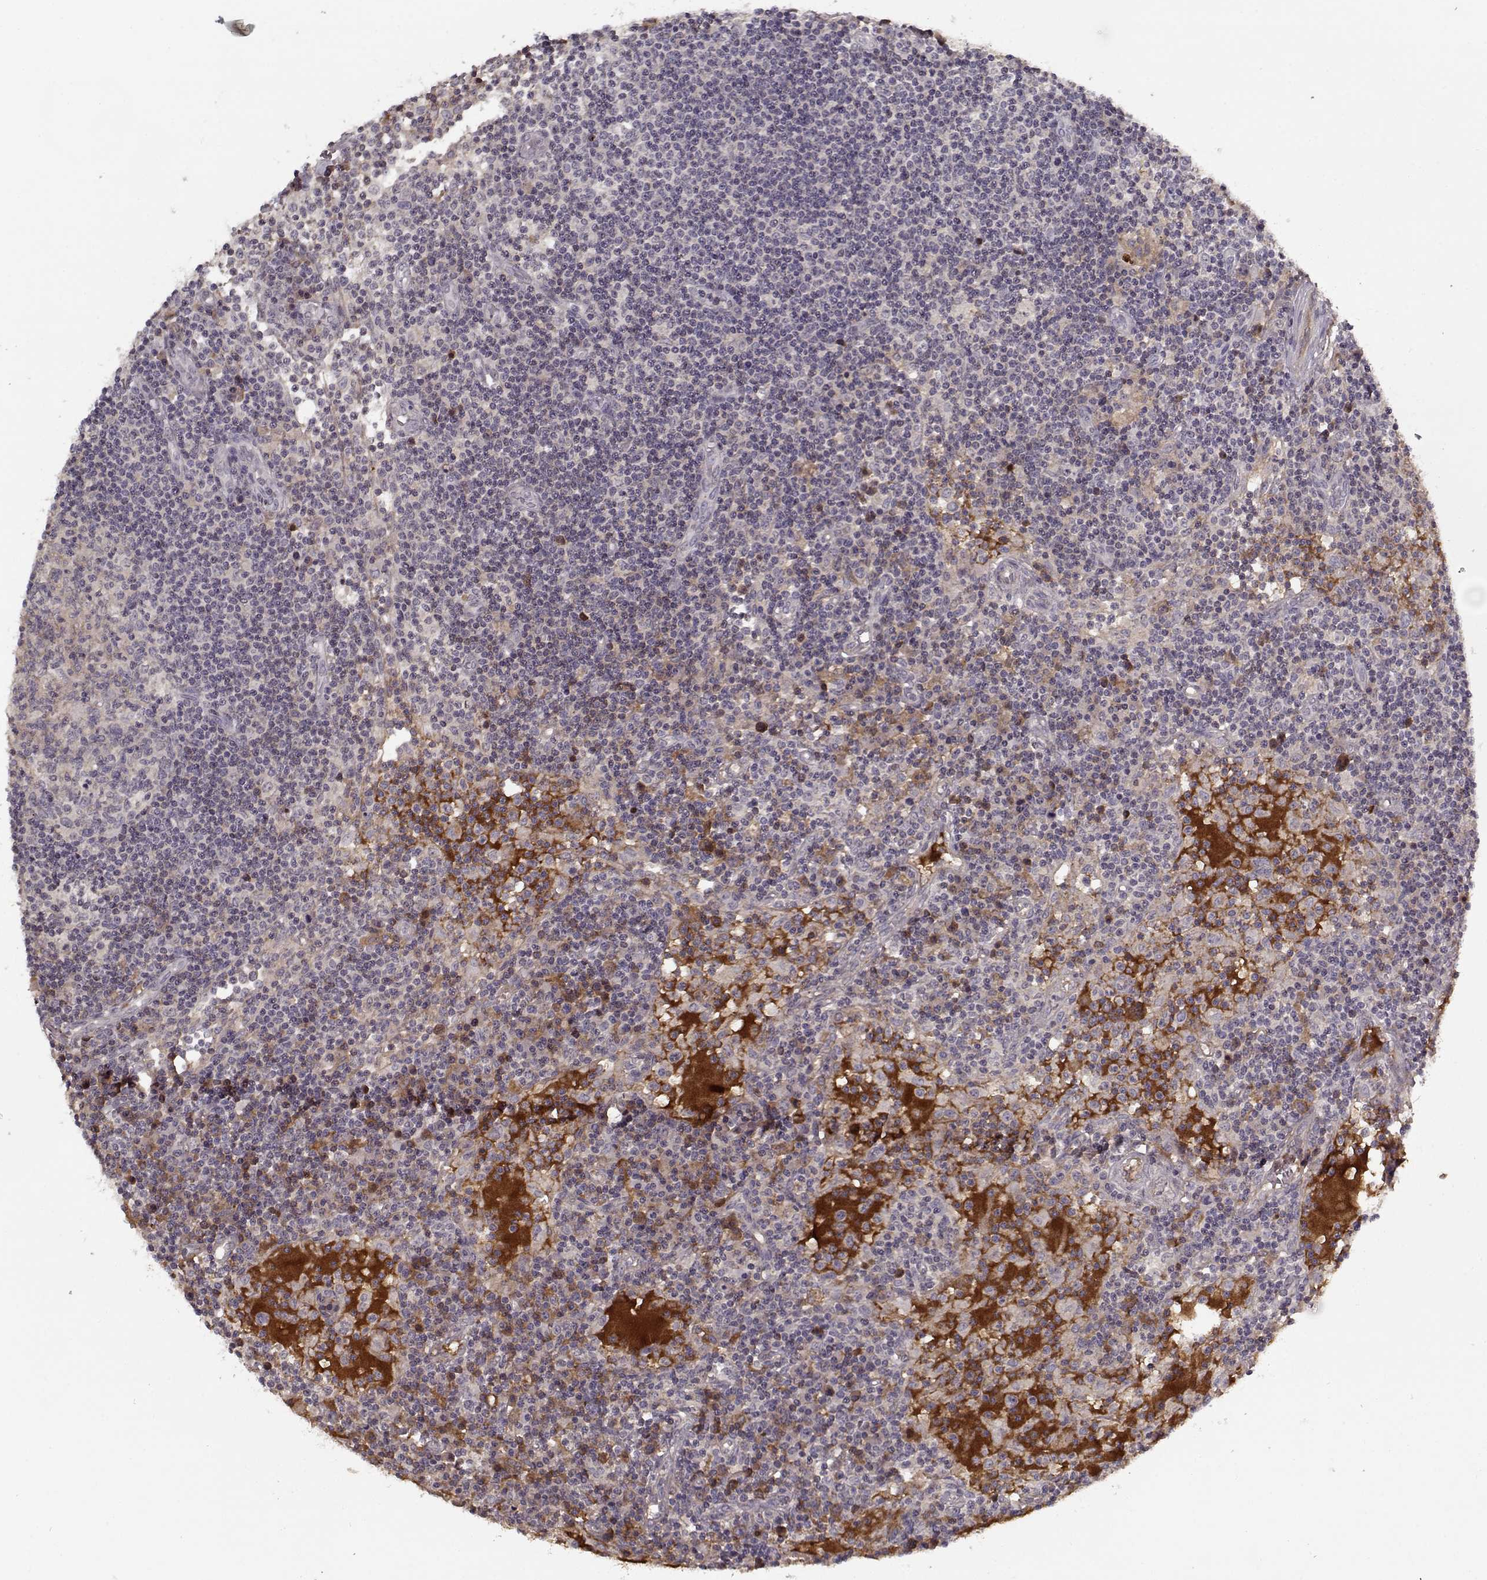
{"staining": {"intensity": "negative", "quantity": "none", "location": "none"}, "tissue": "lymph node", "cell_type": "Germinal center cells", "image_type": "normal", "snomed": [{"axis": "morphology", "description": "Normal tissue, NOS"}, {"axis": "topography", "description": "Lymph node"}], "caption": "High magnification brightfield microscopy of benign lymph node stained with DAB (brown) and counterstained with hematoxylin (blue): germinal center cells show no significant staining. (DAB immunohistochemistry visualized using brightfield microscopy, high magnification).", "gene": "AFM", "patient": {"sex": "female", "age": 72}}